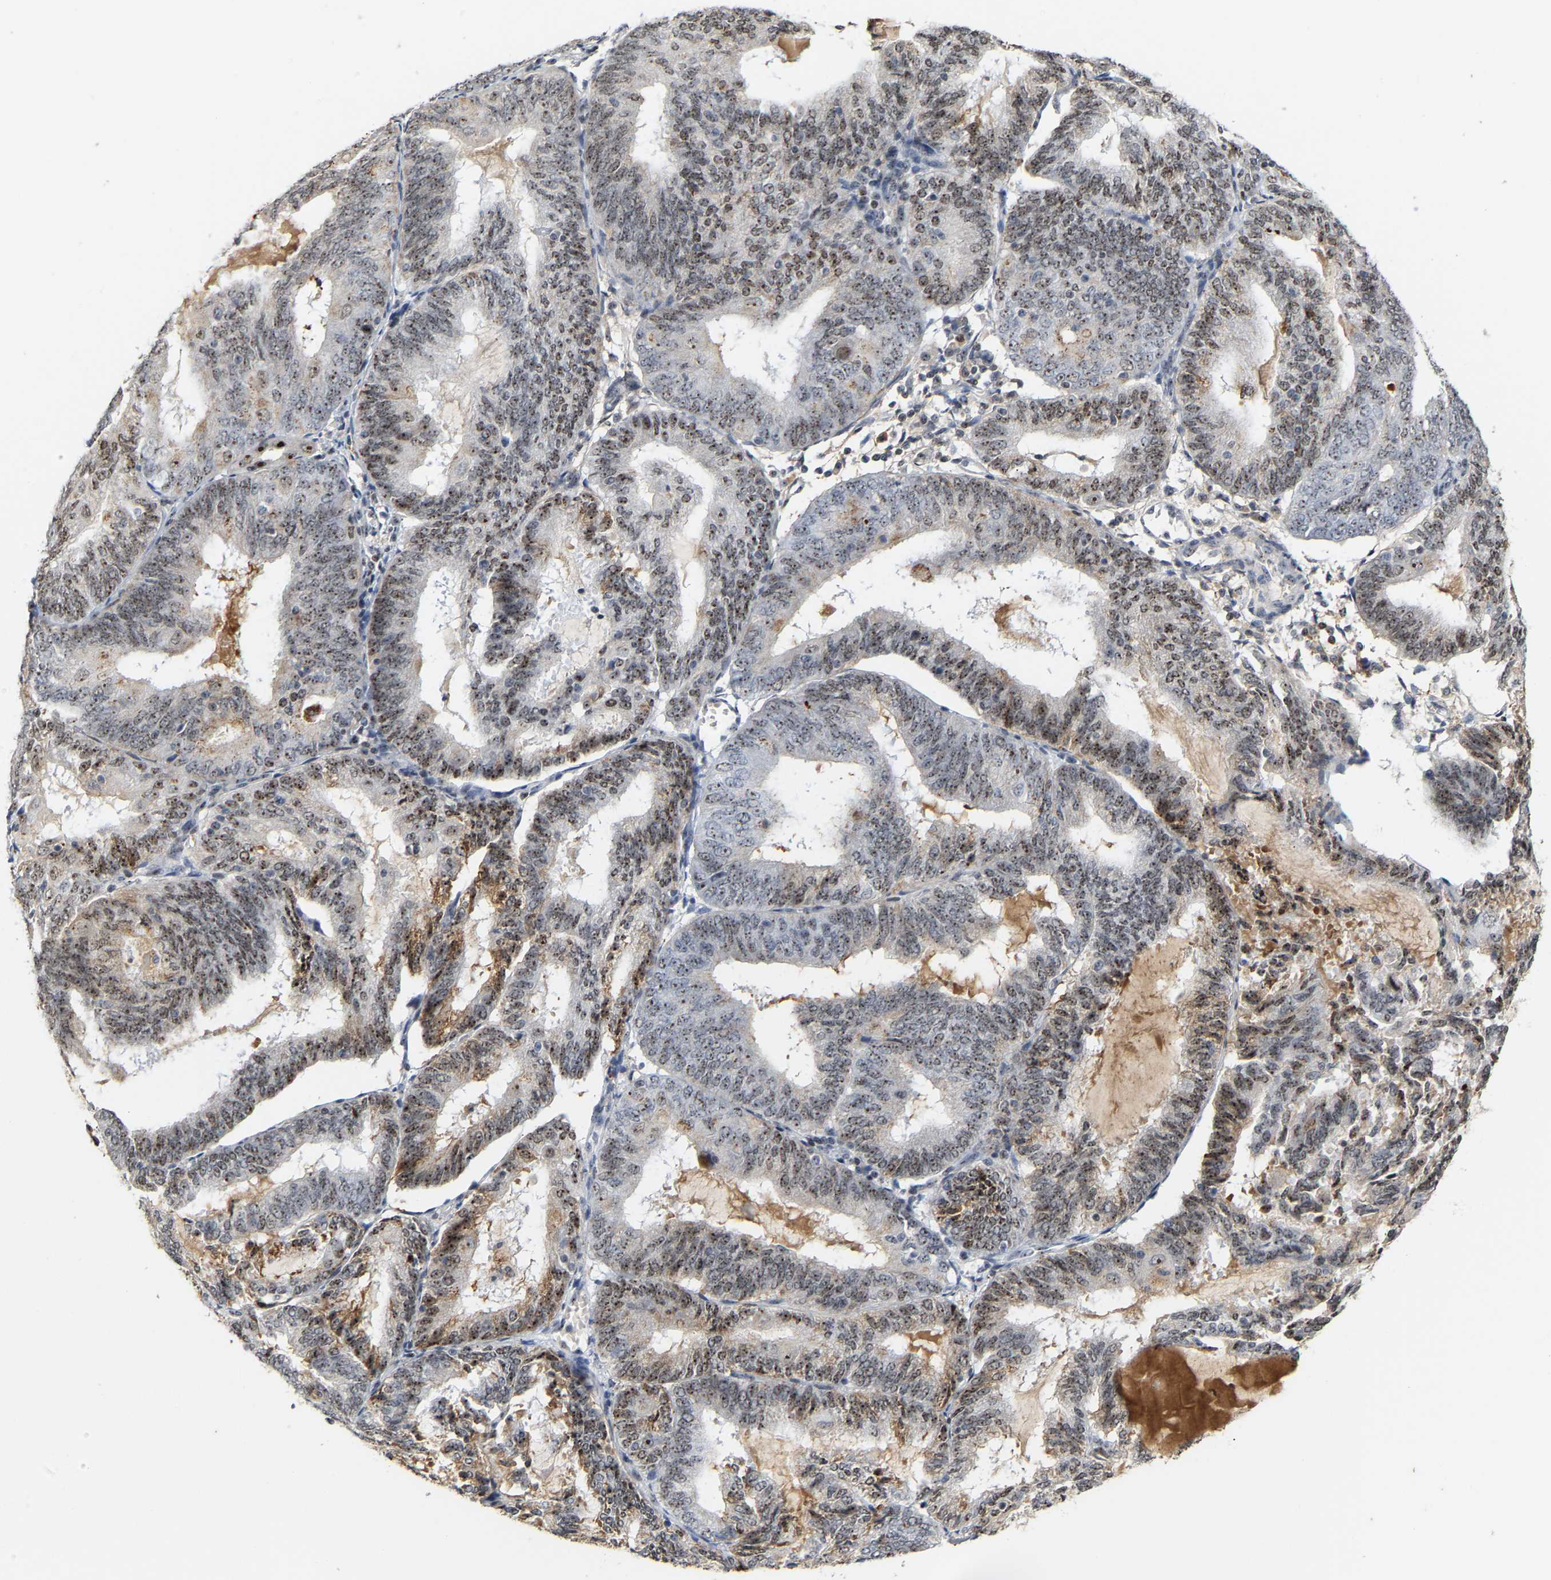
{"staining": {"intensity": "moderate", "quantity": ">75%", "location": "nuclear"}, "tissue": "endometrial cancer", "cell_type": "Tumor cells", "image_type": "cancer", "snomed": [{"axis": "morphology", "description": "Adenocarcinoma, NOS"}, {"axis": "topography", "description": "Endometrium"}], "caption": "IHC image of neoplastic tissue: human endometrial cancer stained using immunohistochemistry (IHC) exhibits medium levels of moderate protein expression localized specifically in the nuclear of tumor cells, appearing as a nuclear brown color.", "gene": "NOP58", "patient": {"sex": "female", "age": 81}}